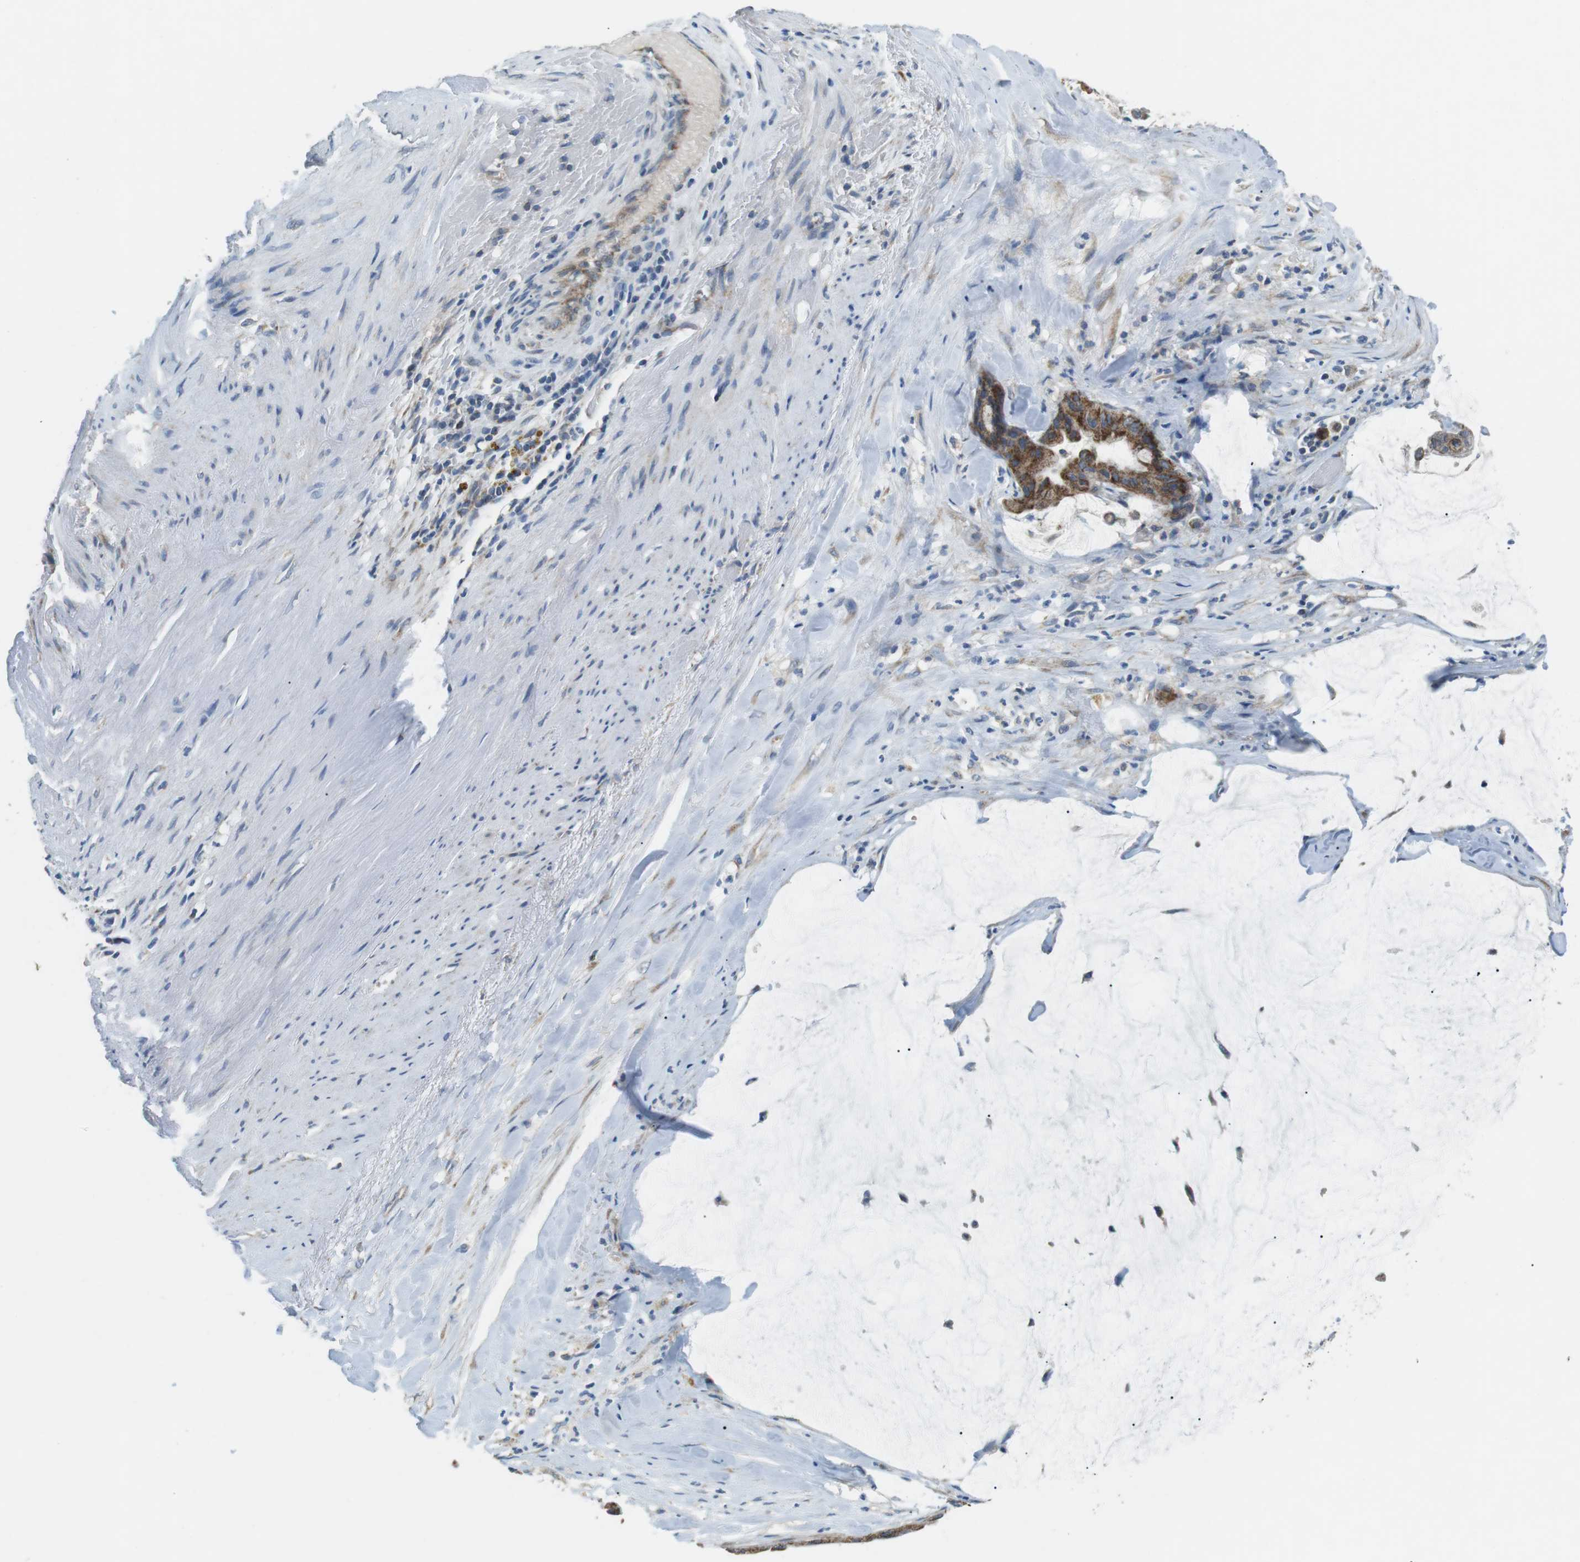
{"staining": {"intensity": "moderate", "quantity": ">75%", "location": "cytoplasmic/membranous"}, "tissue": "pancreatic cancer", "cell_type": "Tumor cells", "image_type": "cancer", "snomed": [{"axis": "morphology", "description": "Adenocarcinoma, NOS"}, {"axis": "topography", "description": "Pancreas"}], "caption": "The histopathology image displays a brown stain indicating the presence of a protein in the cytoplasmic/membranous of tumor cells in adenocarcinoma (pancreatic).", "gene": "BACE1", "patient": {"sex": "male", "age": 41}}